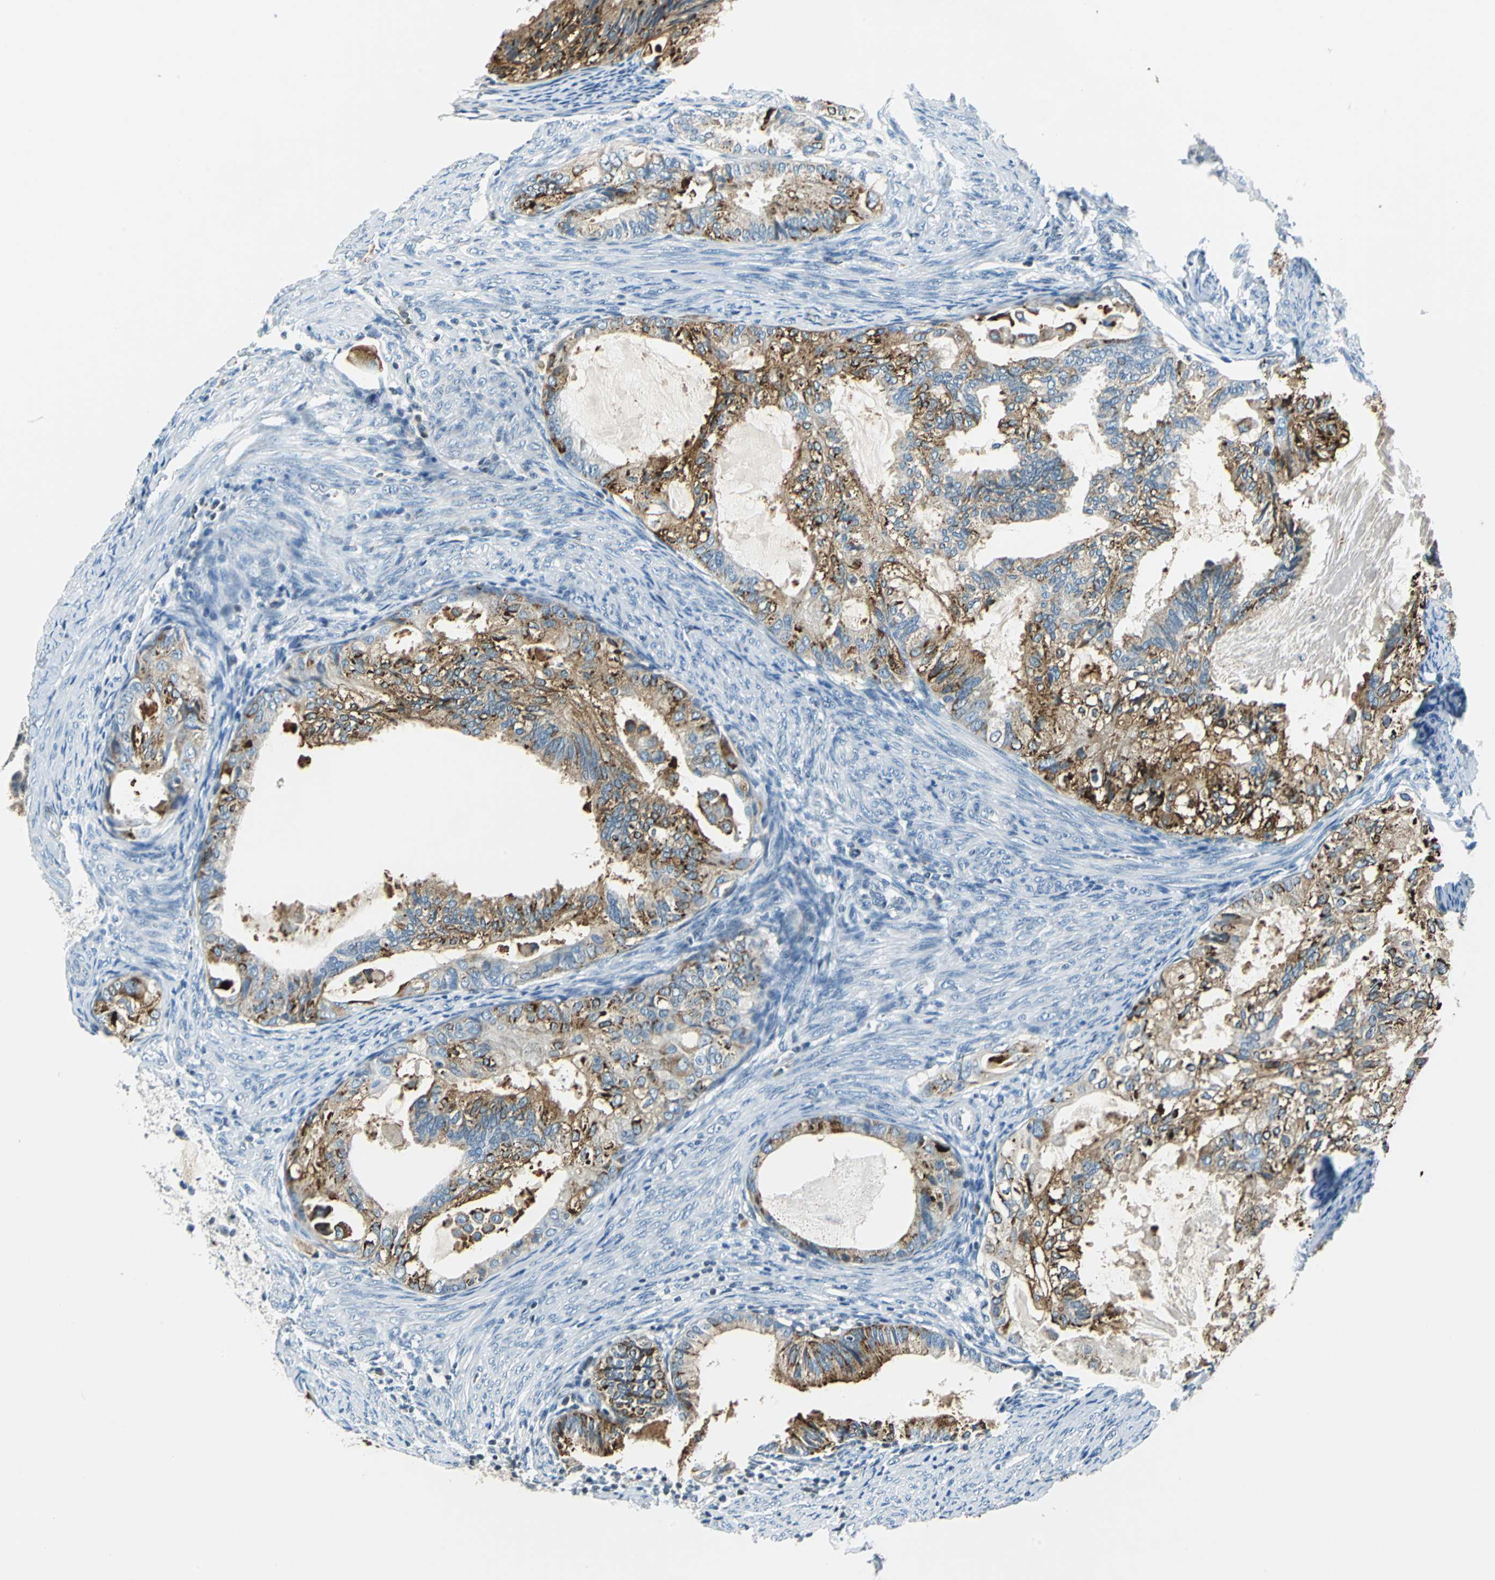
{"staining": {"intensity": "strong", "quantity": ">75%", "location": "cytoplasmic/membranous"}, "tissue": "cervical cancer", "cell_type": "Tumor cells", "image_type": "cancer", "snomed": [{"axis": "morphology", "description": "Normal tissue, NOS"}, {"axis": "morphology", "description": "Adenocarcinoma, NOS"}, {"axis": "topography", "description": "Cervix"}, {"axis": "topography", "description": "Endometrium"}], "caption": "High-magnification brightfield microscopy of cervical cancer stained with DAB (3,3'-diaminobenzidine) (brown) and counterstained with hematoxylin (blue). tumor cells exhibit strong cytoplasmic/membranous staining is present in about>75% of cells.", "gene": "HCFC2", "patient": {"sex": "female", "age": 86}}